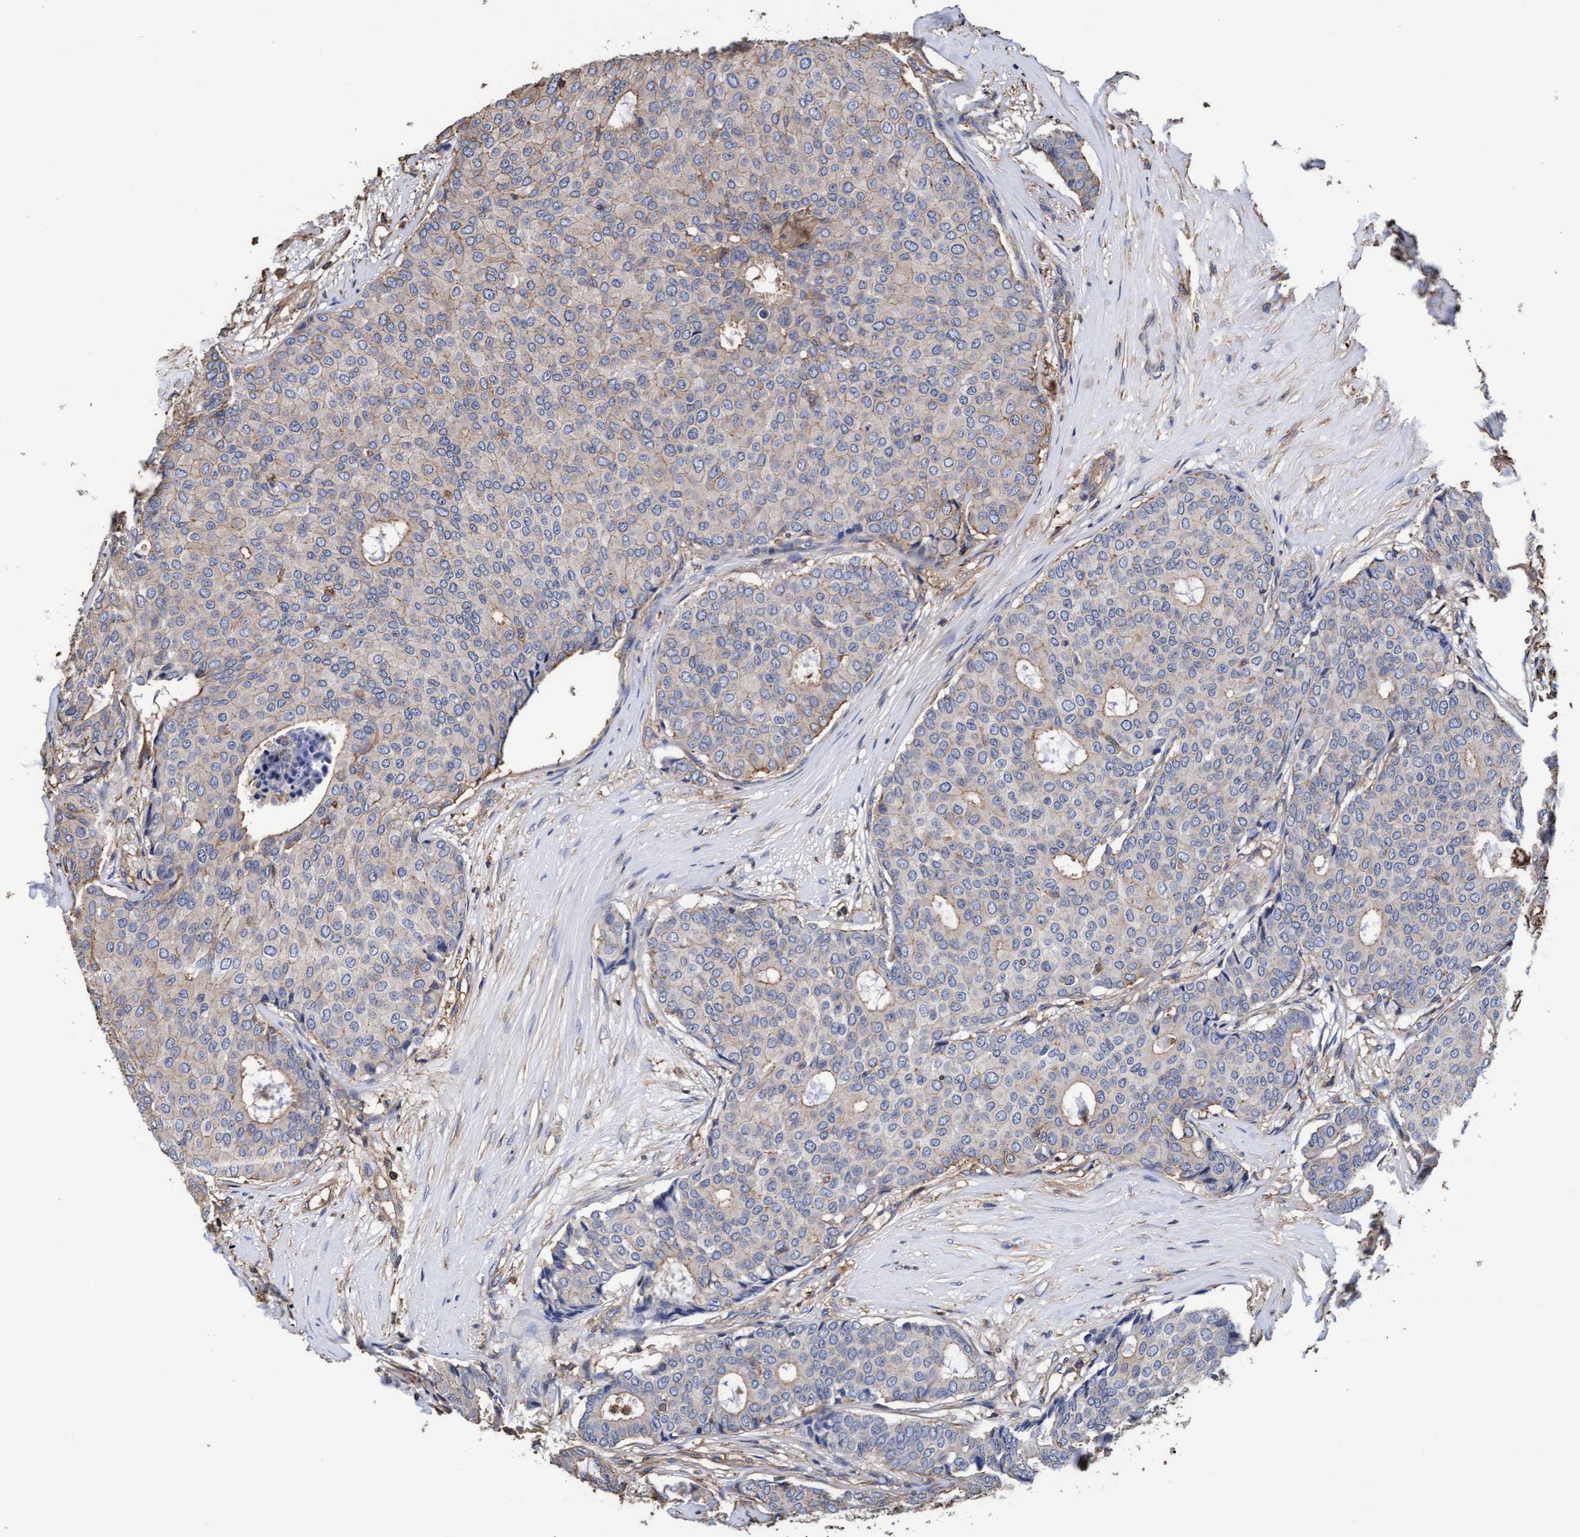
{"staining": {"intensity": "moderate", "quantity": "<25%", "location": "cytoplasmic/membranous"}, "tissue": "breast cancer", "cell_type": "Tumor cells", "image_type": "cancer", "snomed": [{"axis": "morphology", "description": "Duct carcinoma"}, {"axis": "topography", "description": "Breast"}], "caption": "Invasive ductal carcinoma (breast) stained with DAB immunohistochemistry (IHC) reveals low levels of moderate cytoplasmic/membranous positivity in about <25% of tumor cells.", "gene": "GRHPR", "patient": {"sex": "female", "age": 75}}